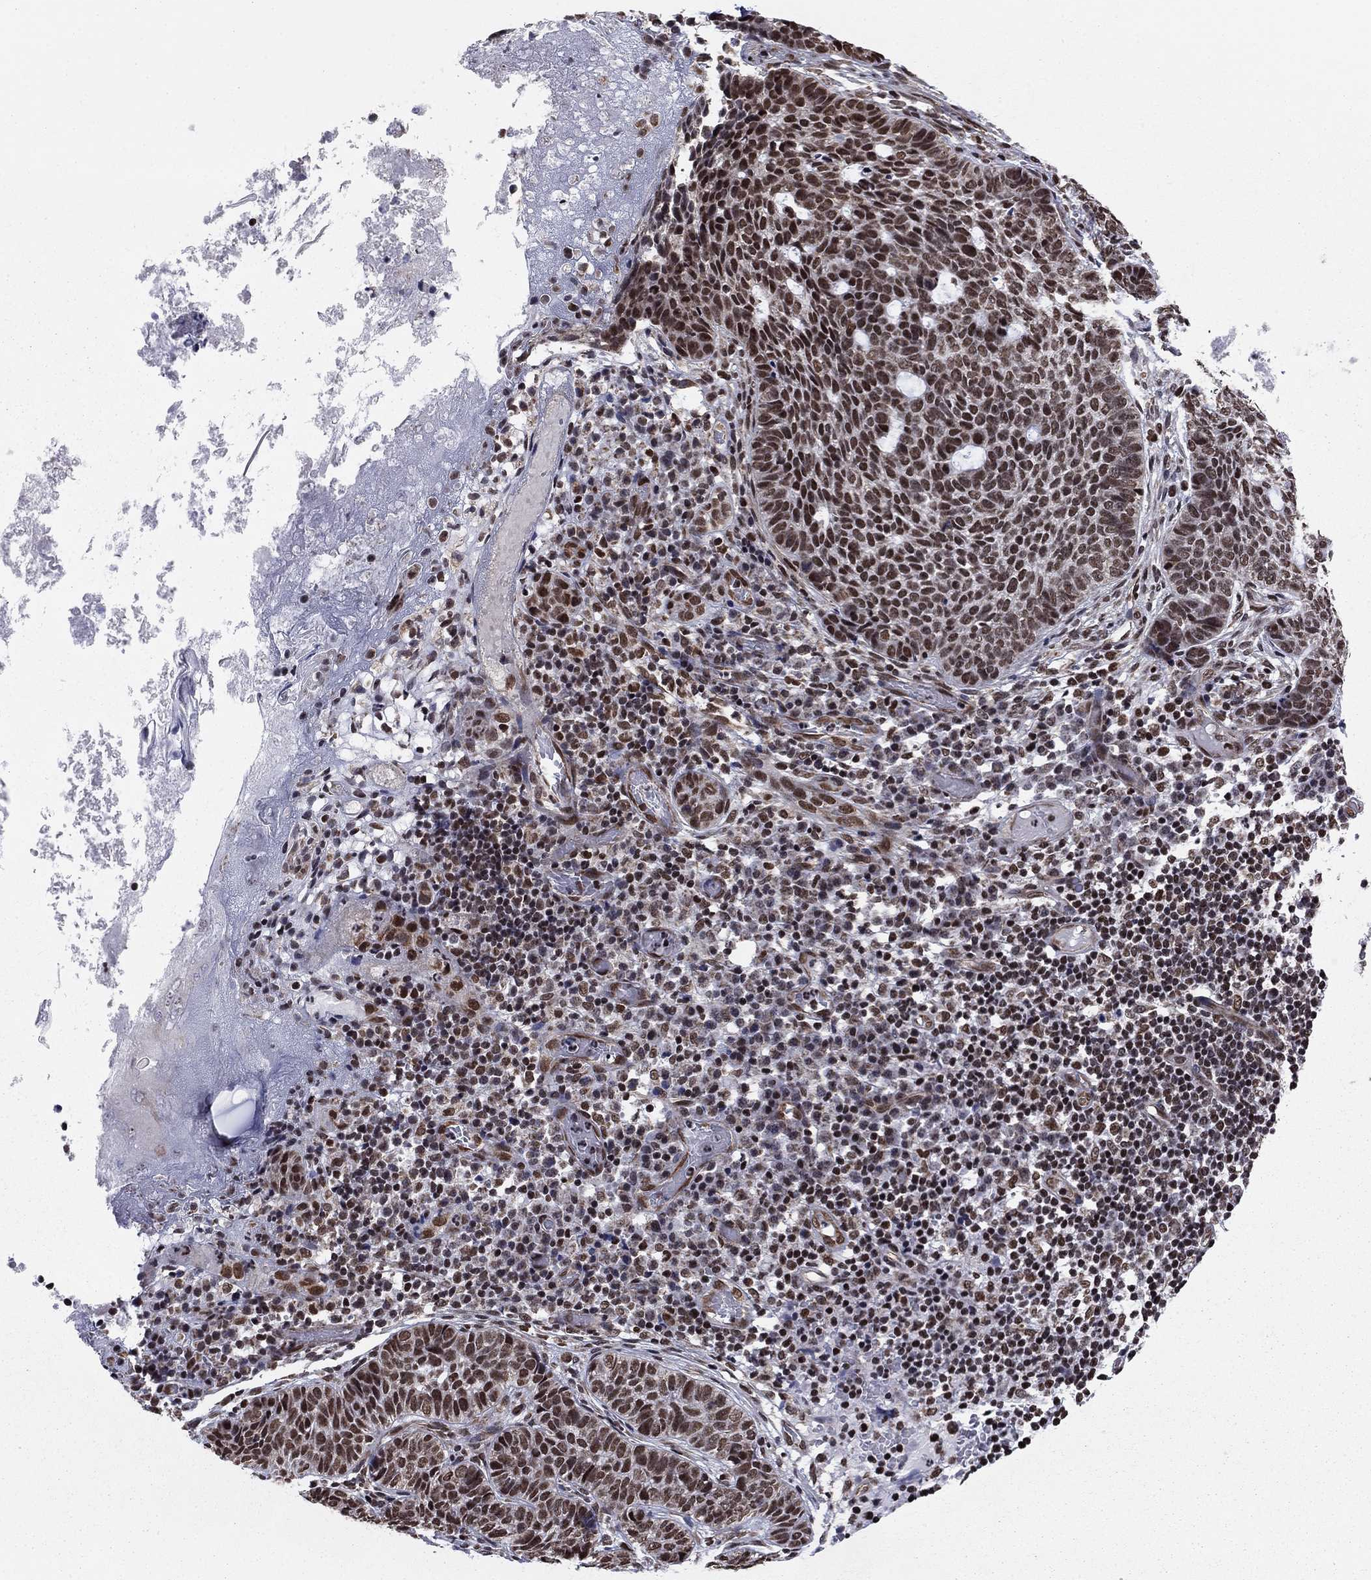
{"staining": {"intensity": "strong", "quantity": ">75%", "location": "nuclear"}, "tissue": "skin cancer", "cell_type": "Tumor cells", "image_type": "cancer", "snomed": [{"axis": "morphology", "description": "Basal cell carcinoma"}, {"axis": "topography", "description": "Skin"}], "caption": "IHC image of skin cancer (basal cell carcinoma) stained for a protein (brown), which shows high levels of strong nuclear staining in about >75% of tumor cells.", "gene": "N4BP2", "patient": {"sex": "female", "age": 69}}